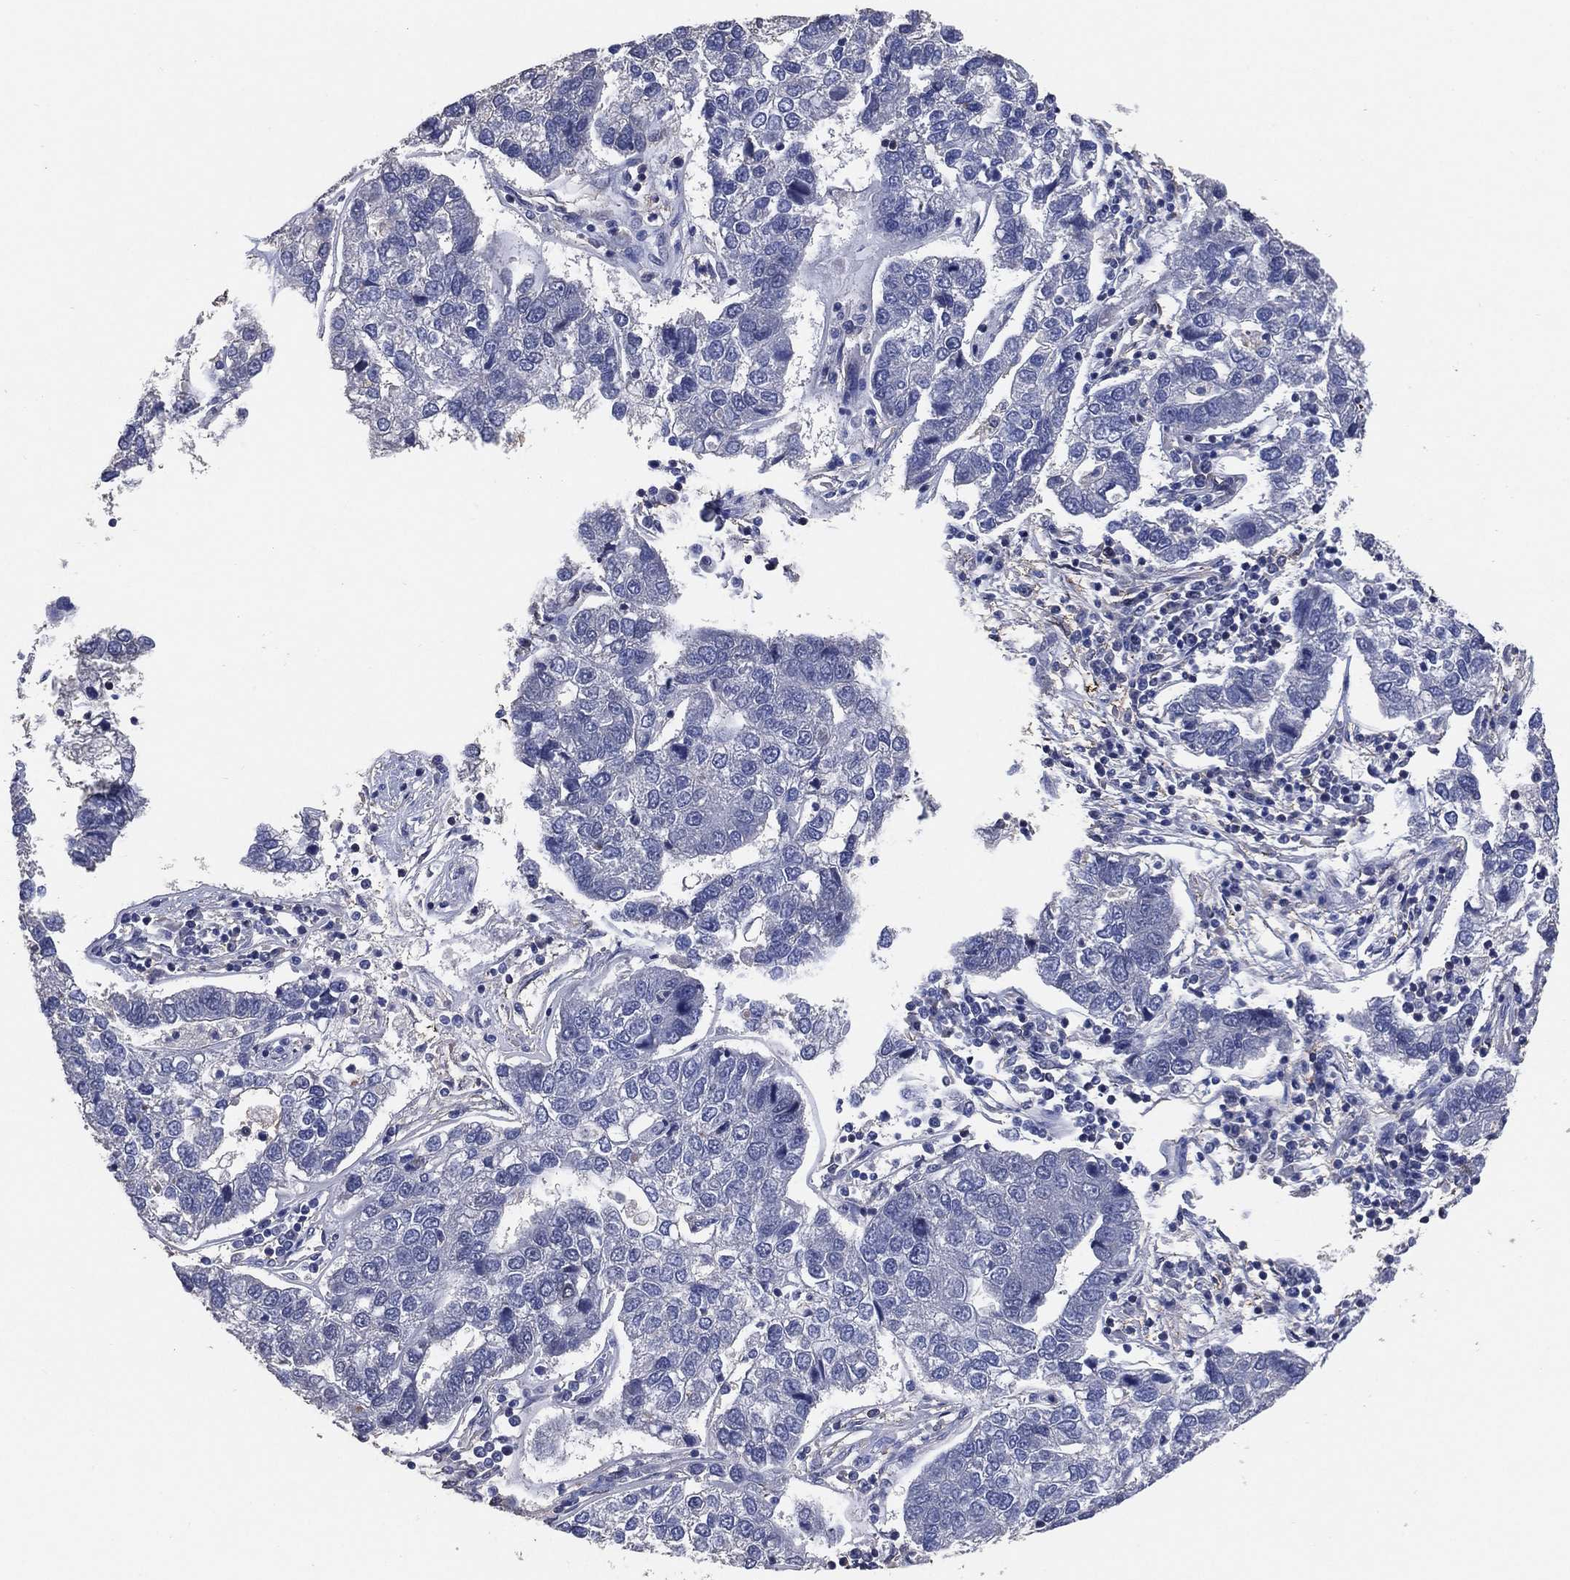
{"staining": {"intensity": "negative", "quantity": "none", "location": "none"}, "tissue": "pancreatic cancer", "cell_type": "Tumor cells", "image_type": "cancer", "snomed": [{"axis": "morphology", "description": "Adenocarcinoma, NOS"}, {"axis": "topography", "description": "Pancreas"}], "caption": "Adenocarcinoma (pancreatic) was stained to show a protein in brown. There is no significant expression in tumor cells.", "gene": "KLK5", "patient": {"sex": "female", "age": 61}}